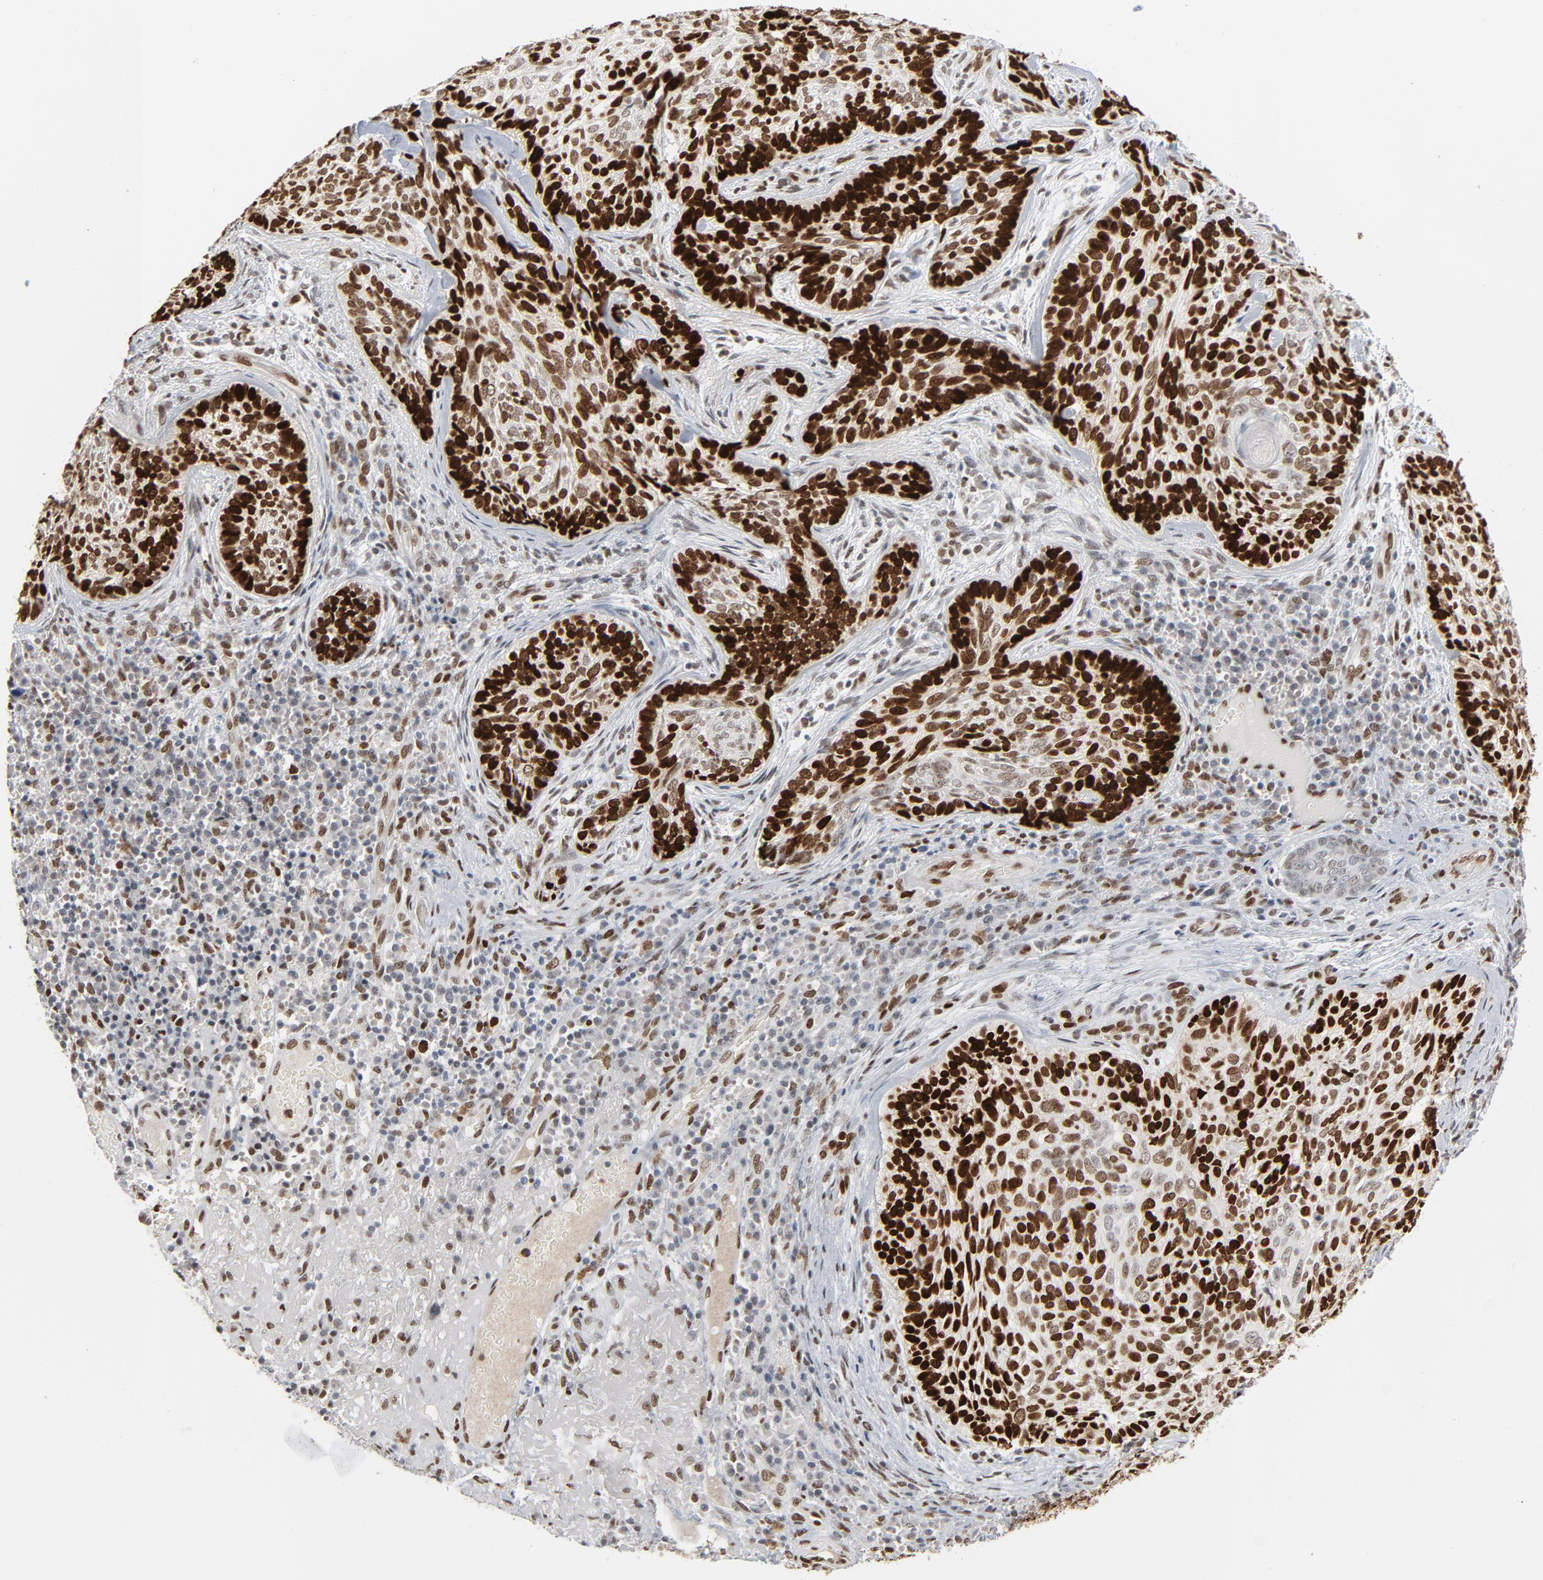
{"staining": {"intensity": "strong", "quantity": ">75%", "location": "nuclear"}, "tissue": "skin cancer", "cell_type": "Tumor cells", "image_type": "cancer", "snomed": [{"axis": "morphology", "description": "Basal cell carcinoma"}, {"axis": "topography", "description": "Skin"}], "caption": "This image demonstrates skin cancer (basal cell carcinoma) stained with IHC to label a protein in brown. The nuclear of tumor cells show strong positivity for the protein. Nuclei are counter-stained blue.", "gene": "CUX1", "patient": {"sex": "male", "age": 72}}